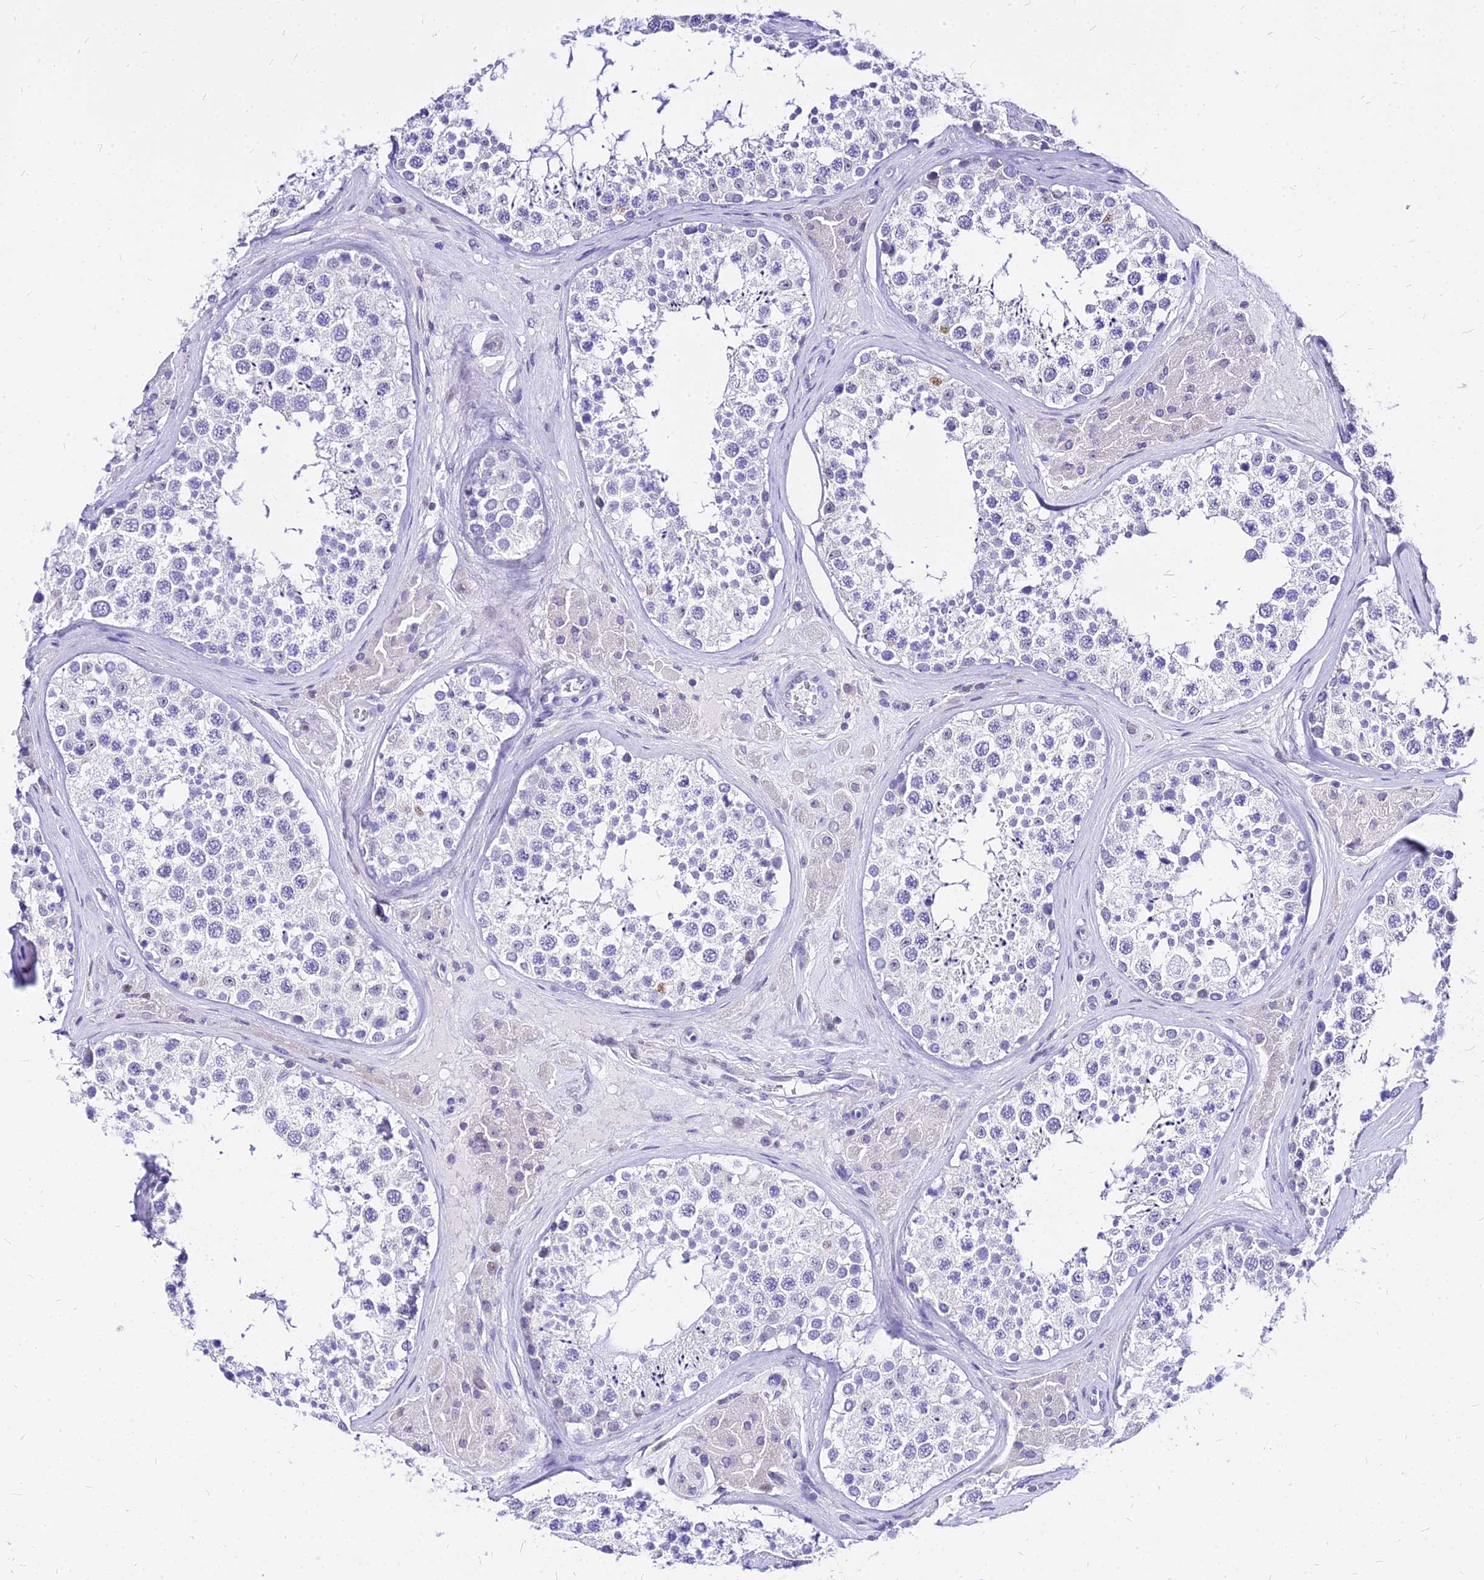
{"staining": {"intensity": "negative", "quantity": "none", "location": "none"}, "tissue": "testis", "cell_type": "Cells in seminiferous ducts", "image_type": "normal", "snomed": [{"axis": "morphology", "description": "Normal tissue, NOS"}, {"axis": "topography", "description": "Testis"}], "caption": "An image of testis stained for a protein demonstrates no brown staining in cells in seminiferous ducts.", "gene": "CARD18", "patient": {"sex": "male", "age": 46}}